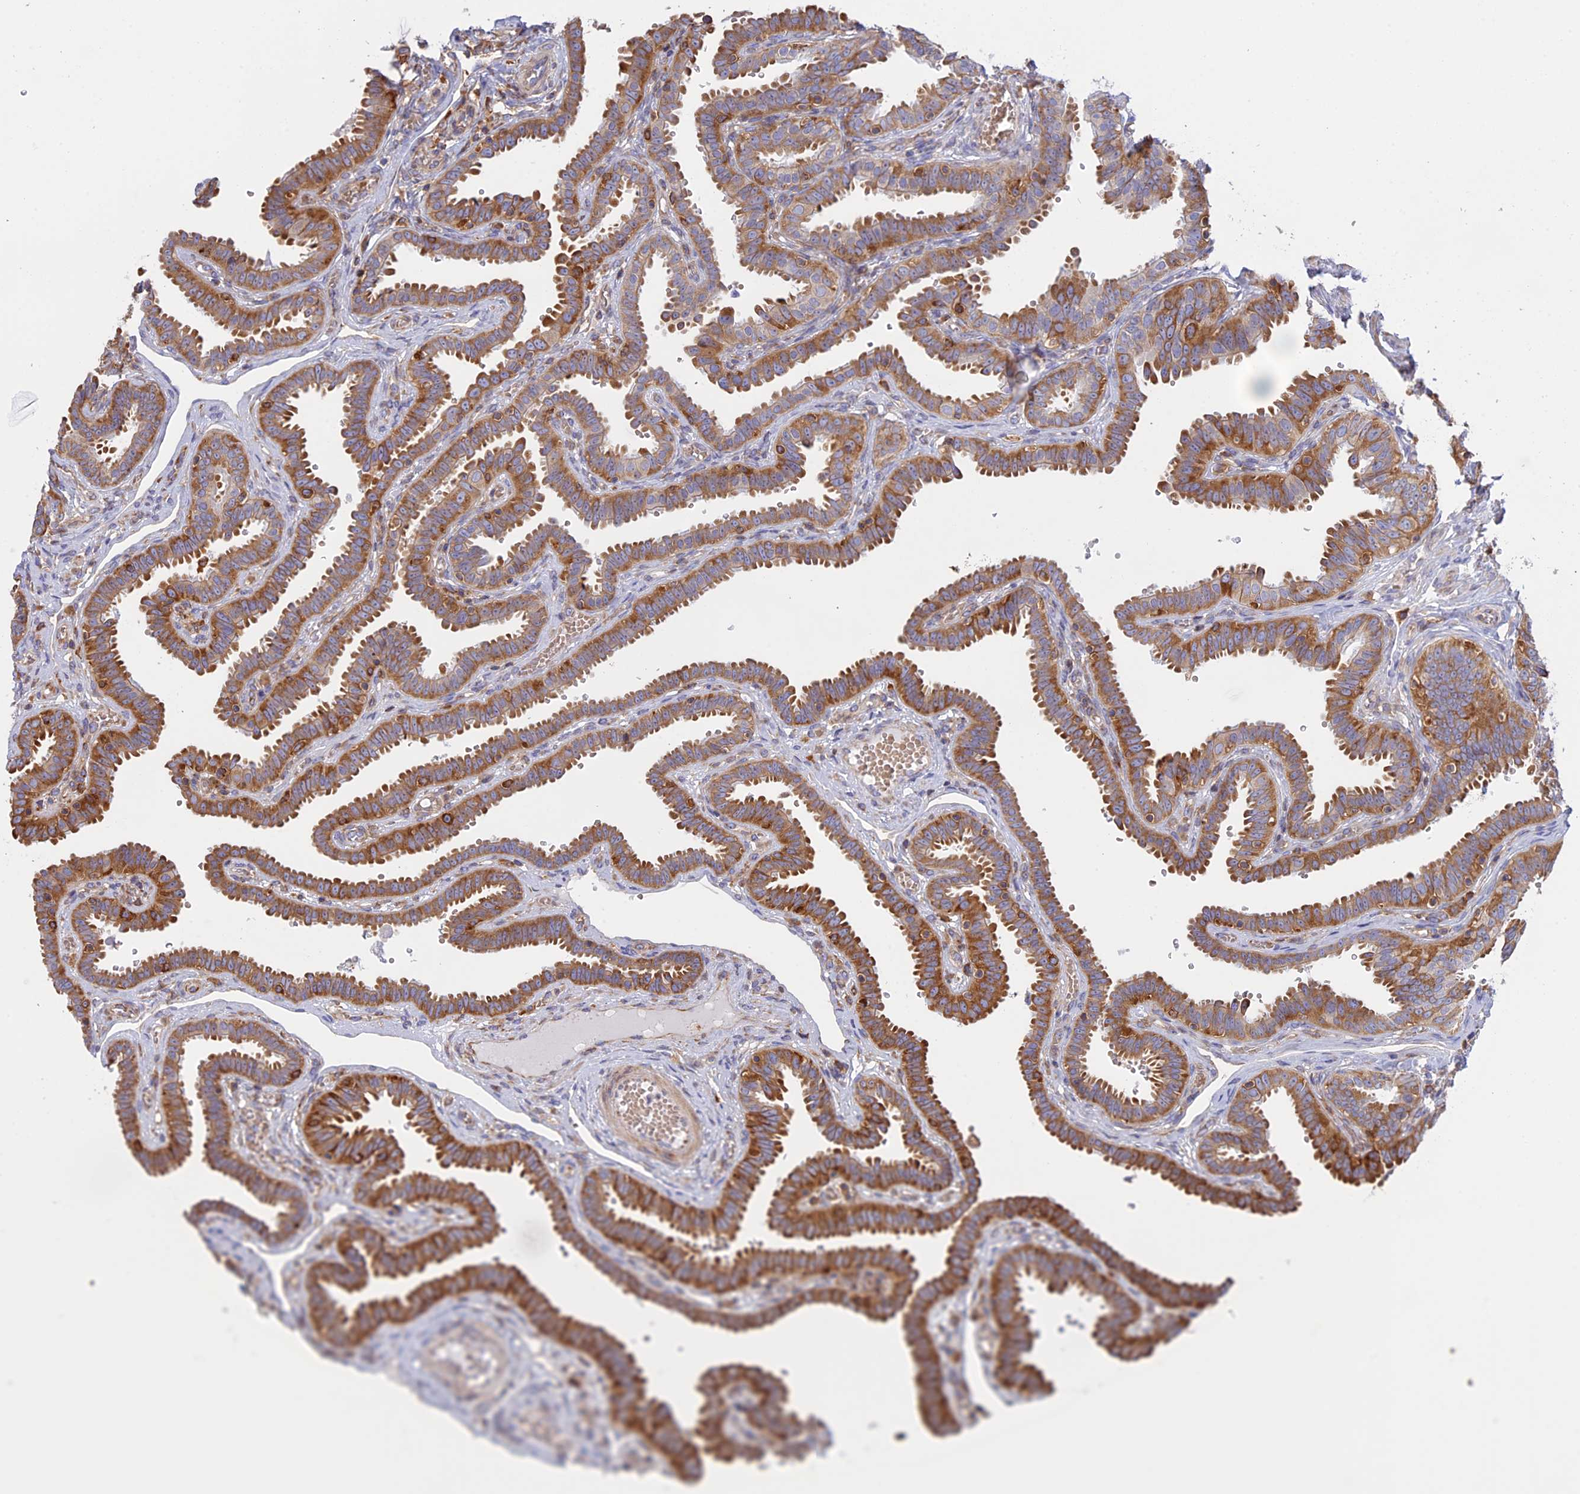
{"staining": {"intensity": "moderate", "quantity": ">75%", "location": "cytoplasmic/membranous"}, "tissue": "fallopian tube", "cell_type": "Glandular cells", "image_type": "normal", "snomed": [{"axis": "morphology", "description": "Normal tissue, NOS"}, {"axis": "topography", "description": "Fallopian tube"}], "caption": "Fallopian tube stained for a protein reveals moderate cytoplasmic/membranous positivity in glandular cells. The staining was performed using DAB (3,3'-diaminobenzidine), with brown indicating positive protein expression. Nuclei are stained blue with hematoxylin.", "gene": "GMIP", "patient": {"sex": "female", "age": 37}}